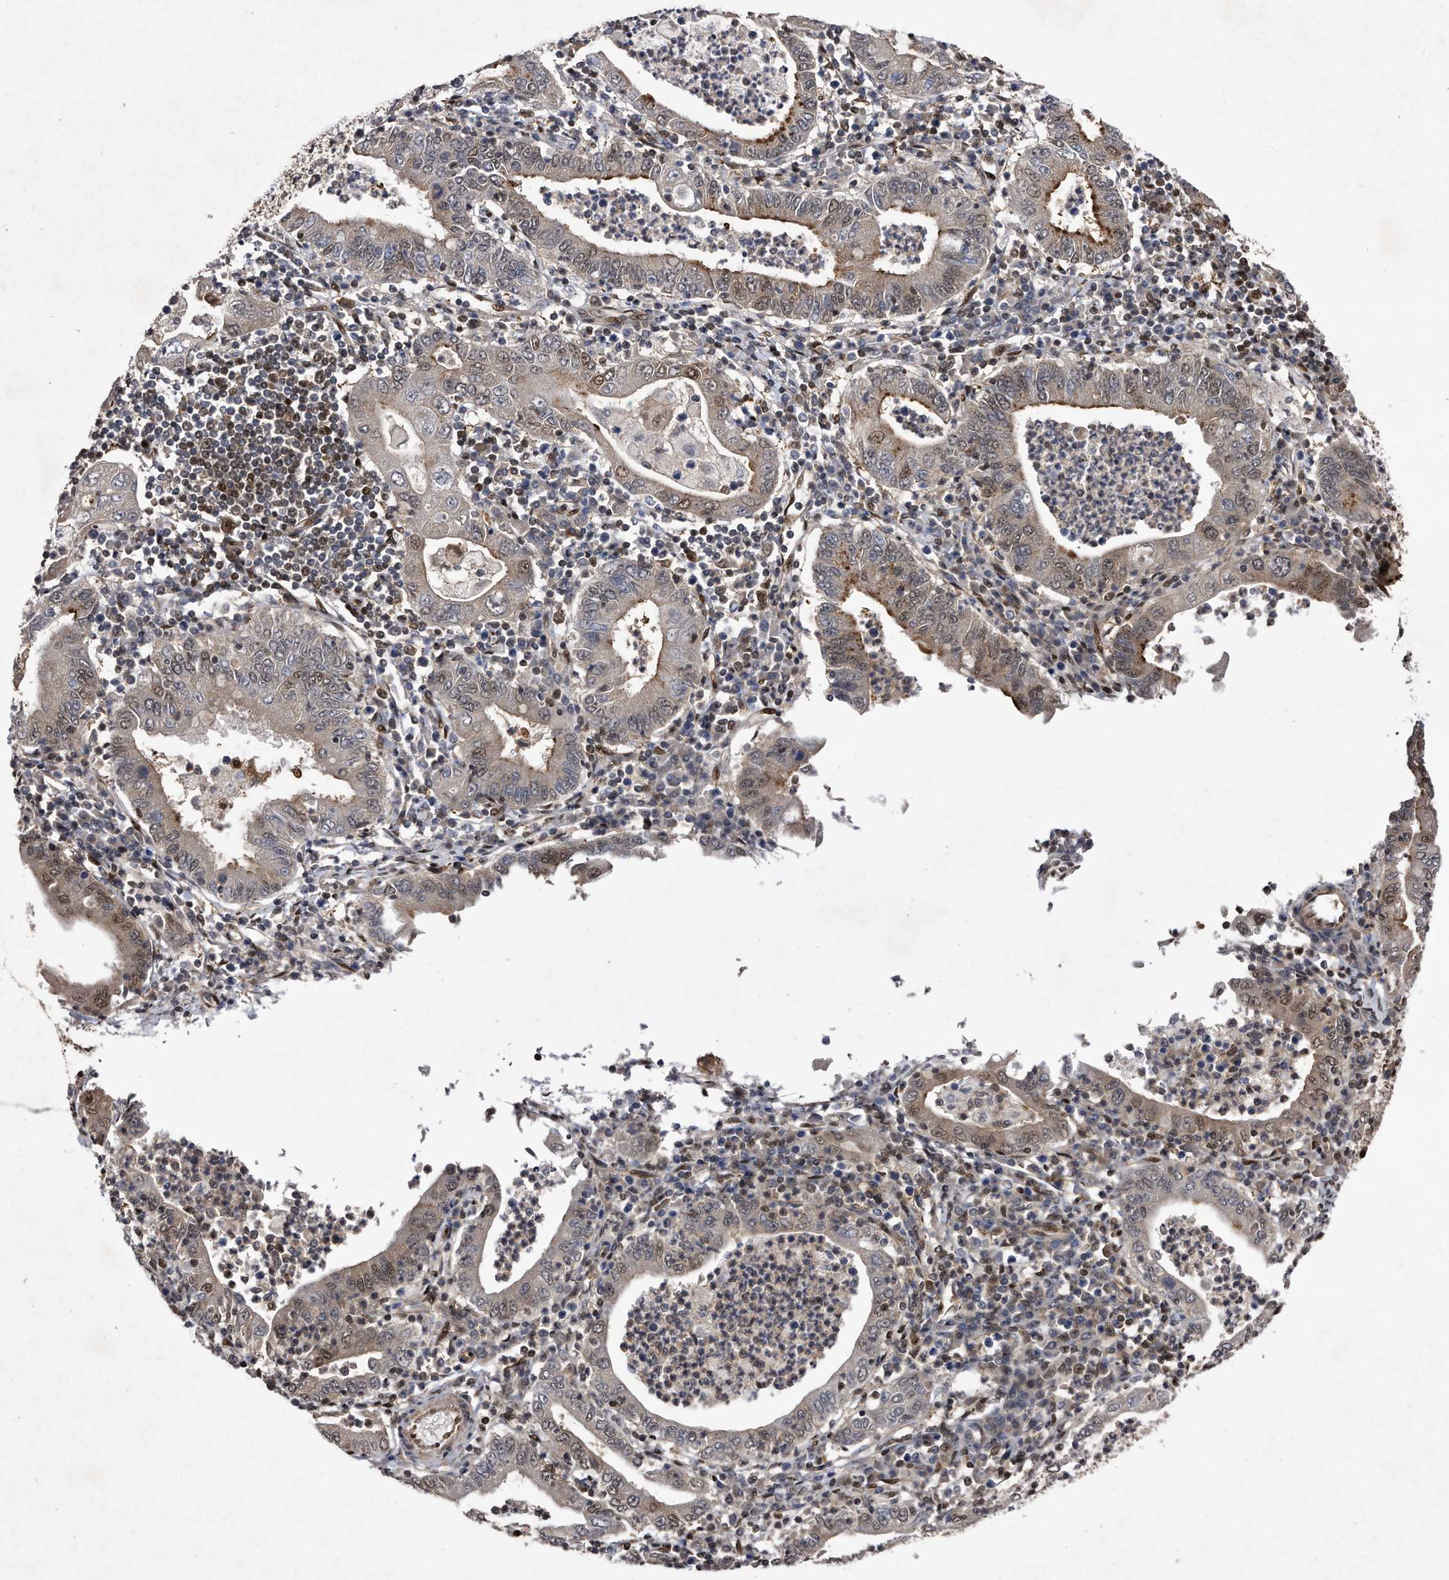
{"staining": {"intensity": "moderate", "quantity": "<25%", "location": "cytoplasmic/membranous,nuclear"}, "tissue": "stomach cancer", "cell_type": "Tumor cells", "image_type": "cancer", "snomed": [{"axis": "morphology", "description": "Normal tissue, NOS"}, {"axis": "morphology", "description": "Adenocarcinoma, NOS"}, {"axis": "topography", "description": "Esophagus"}, {"axis": "topography", "description": "Stomach, upper"}, {"axis": "topography", "description": "Peripheral nerve tissue"}], "caption": "IHC photomicrograph of neoplastic tissue: stomach adenocarcinoma stained using immunohistochemistry (IHC) exhibits low levels of moderate protein expression localized specifically in the cytoplasmic/membranous and nuclear of tumor cells, appearing as a cytoplasmic/membranous and nuclear brown color.", "gene": "RAD23B", "patient": {"sex": "male", "age": 62}}